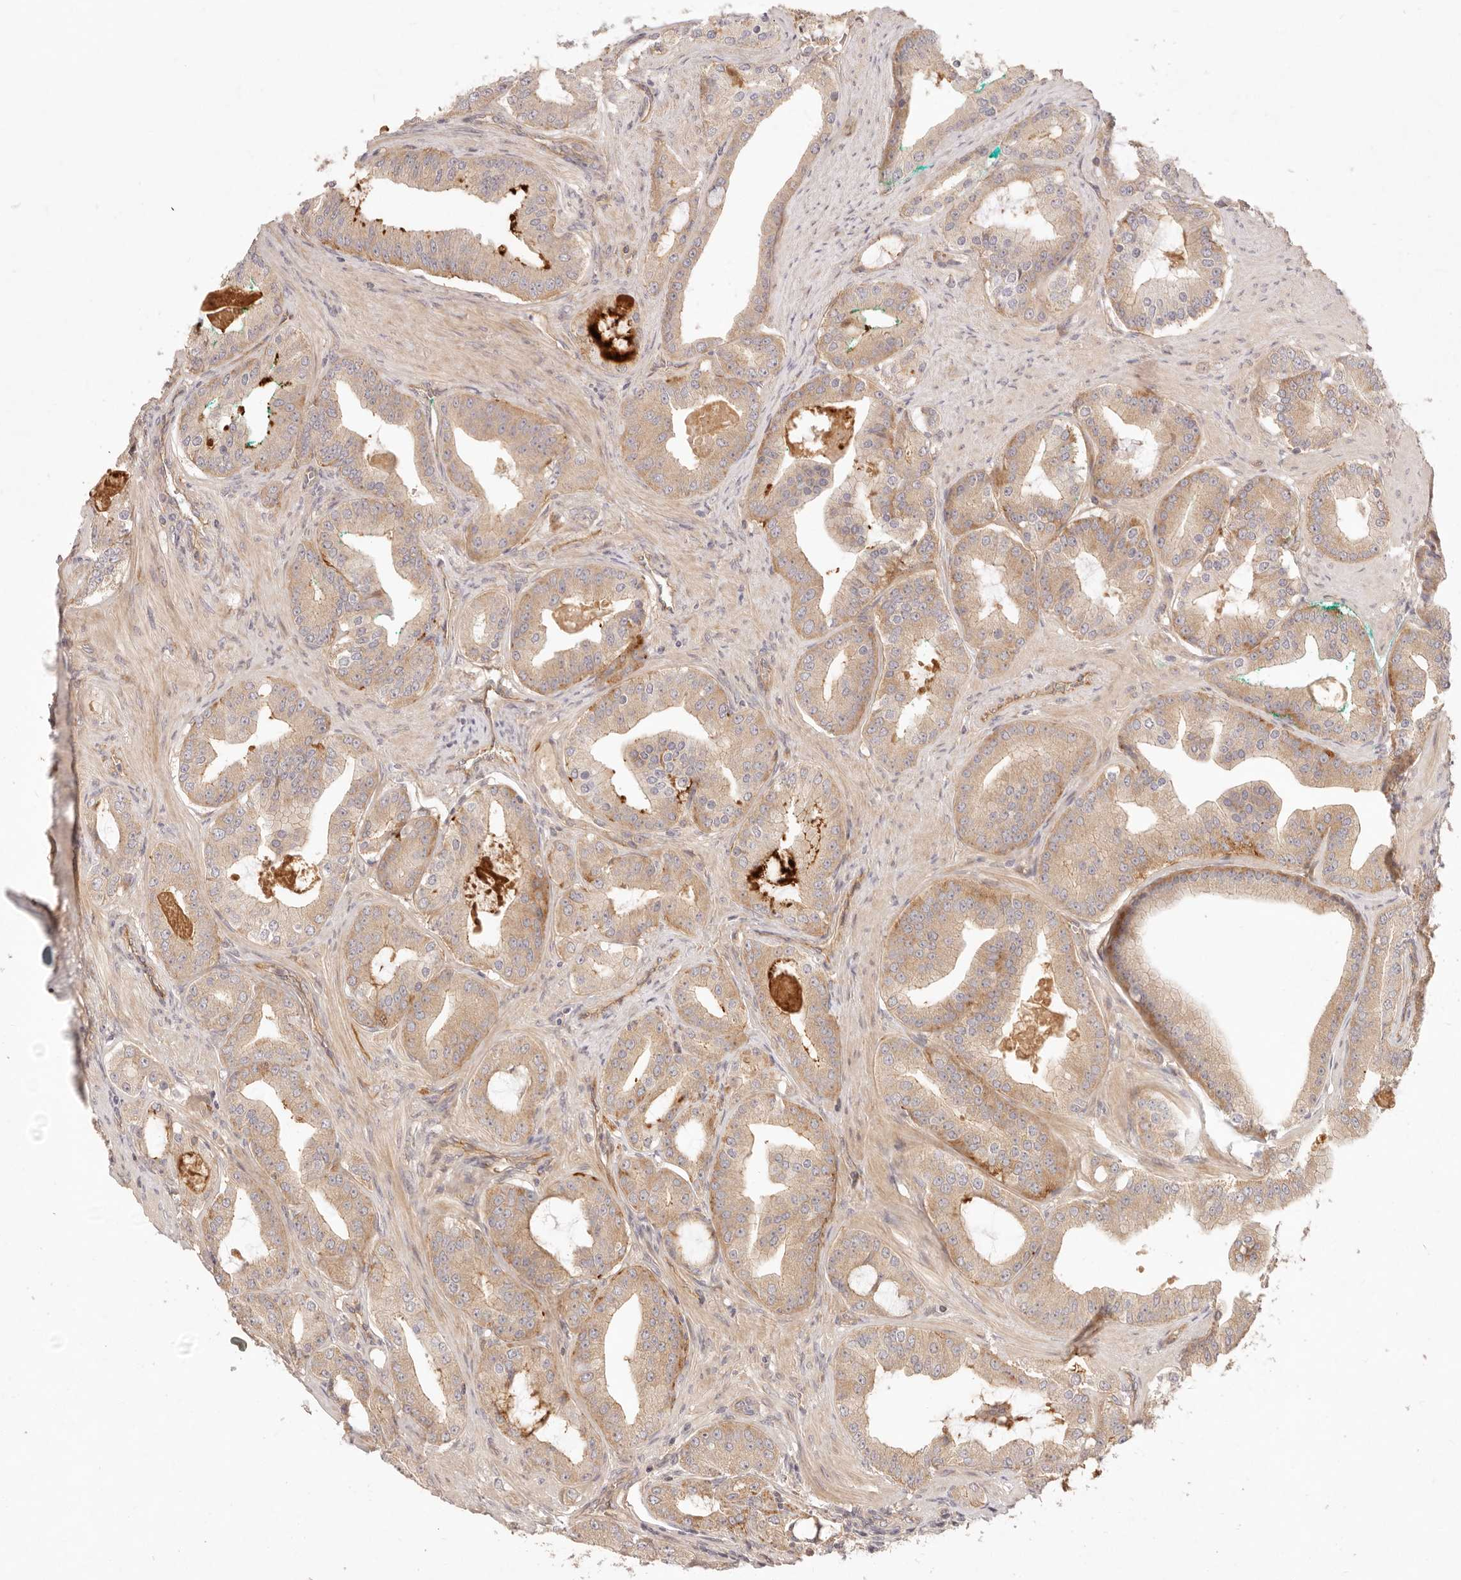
{"staining": {"intensity": "moderate", "quantity": ">75%", "location": "cytoplasmic/membranous"}, "tissue": "prostate cancer", "cell_type": "Tumor cells", "image_type": "cancer", "snomed": [{"axis": "morphology", "description": "Adenocarcinoma, High grade"}, {"axis": "topography", "description": "Prostate"}], "caption": "Immunohistochemistry of high-grade adenocarcinoma (prostate) demonstrates medium levels of moderate cytoplasmic/membranous staining in approximately >75% of tumor cells.", "gene": "PPP1R3B", "patient": {"sex": "male", "age": 60}}